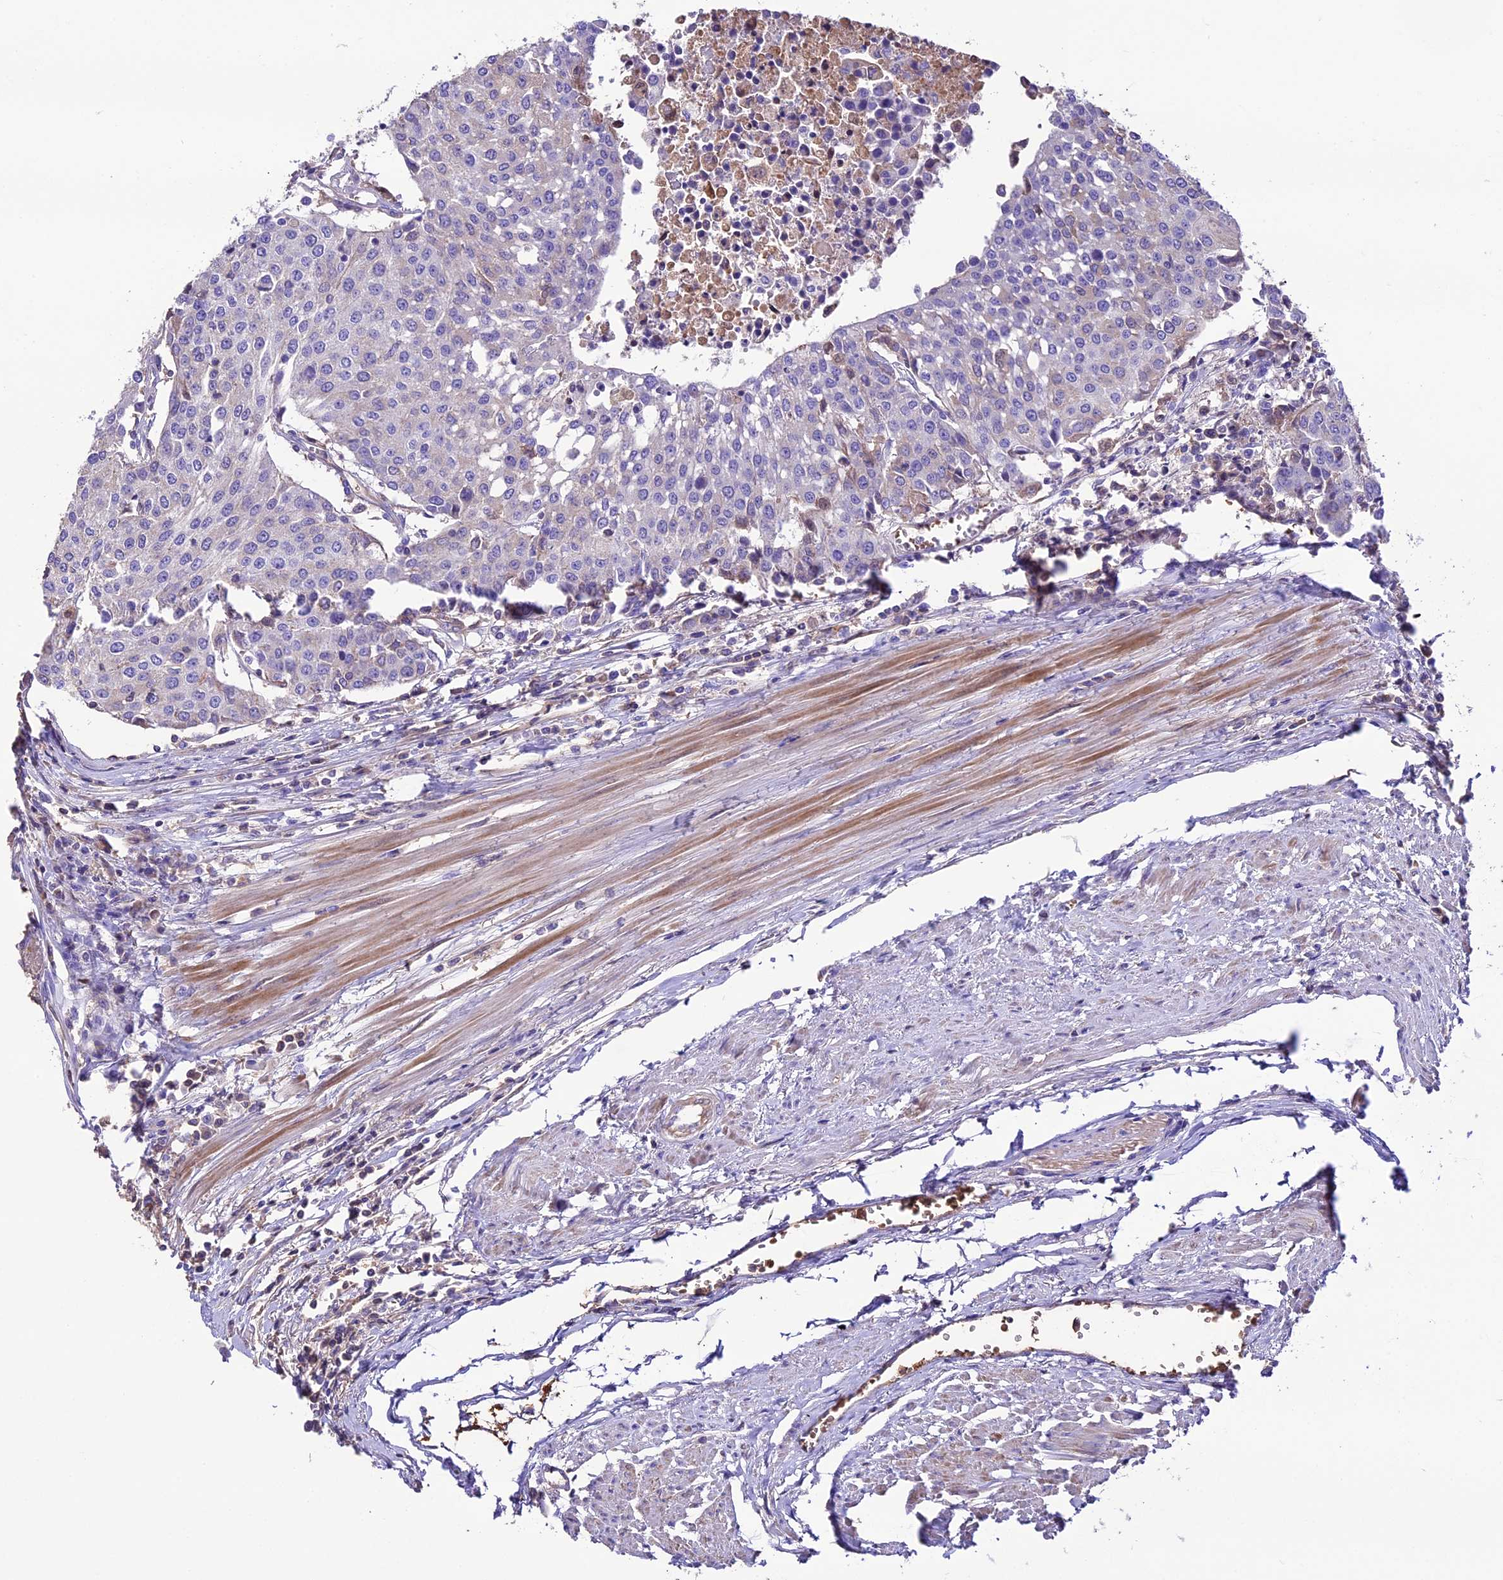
{"staining": {"intensity": "negative", "quantity": "none", "location": "none"}, "tissue": "urothelial cancer", "cell_type": "Tumor cells", "image_type": "cancer", "snomed": [{"axis": "morphology", "description": "Urothelial carcinoma, High grade"}, {"axis": "topography", "description": "Urinary bladder"}], "caption": "The micrograph reveals no staining of tumor cells in high-grade urothelial carcinoma.", "gene": "TCP11L2", "patient": {"sex": "female", "age": 85}}